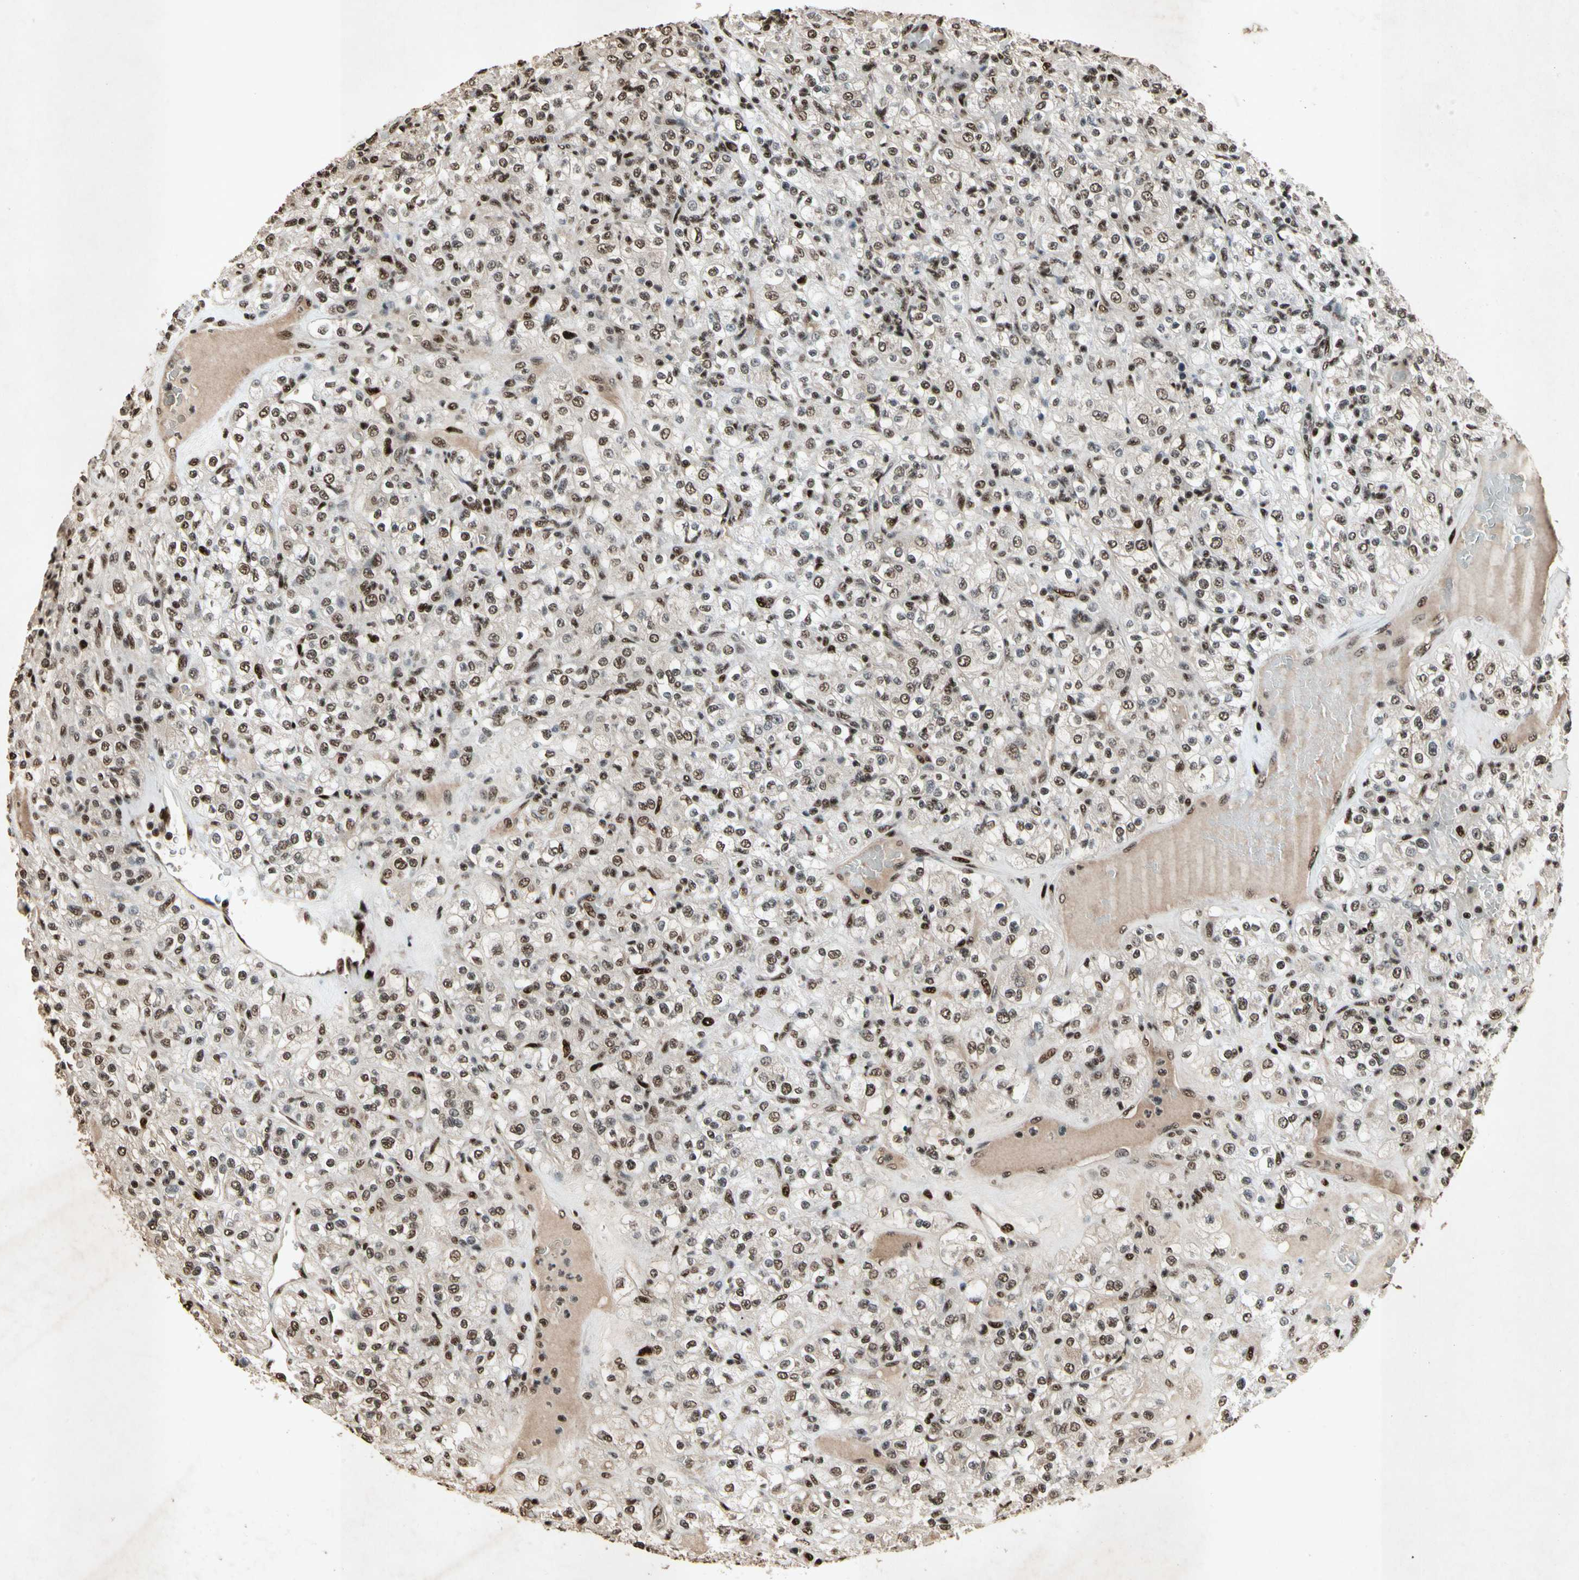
{"staining": {"intensity": "moderate", "quantity": ">75%", "location": "nuclear"}, "tissue": "renal cancer", "cell_type": "Tumor cells", "image_type": "cancer", "snomed": [{"axis": "morphology", "description": "Normal tissue, NOS"}, {"axis": "morphology", "description": "Adenocarcinoma, NOS"}, {"axis": "topography", "description": "Kidney"}], "caption": "Renal adenocarcinoma was stained to show a protein in brown. There is medium levels of moderate nuclear expression in approximately >75% of tumor cells.", "gene": "TBX2", "patient": {"sex": "female", "age": 72}}